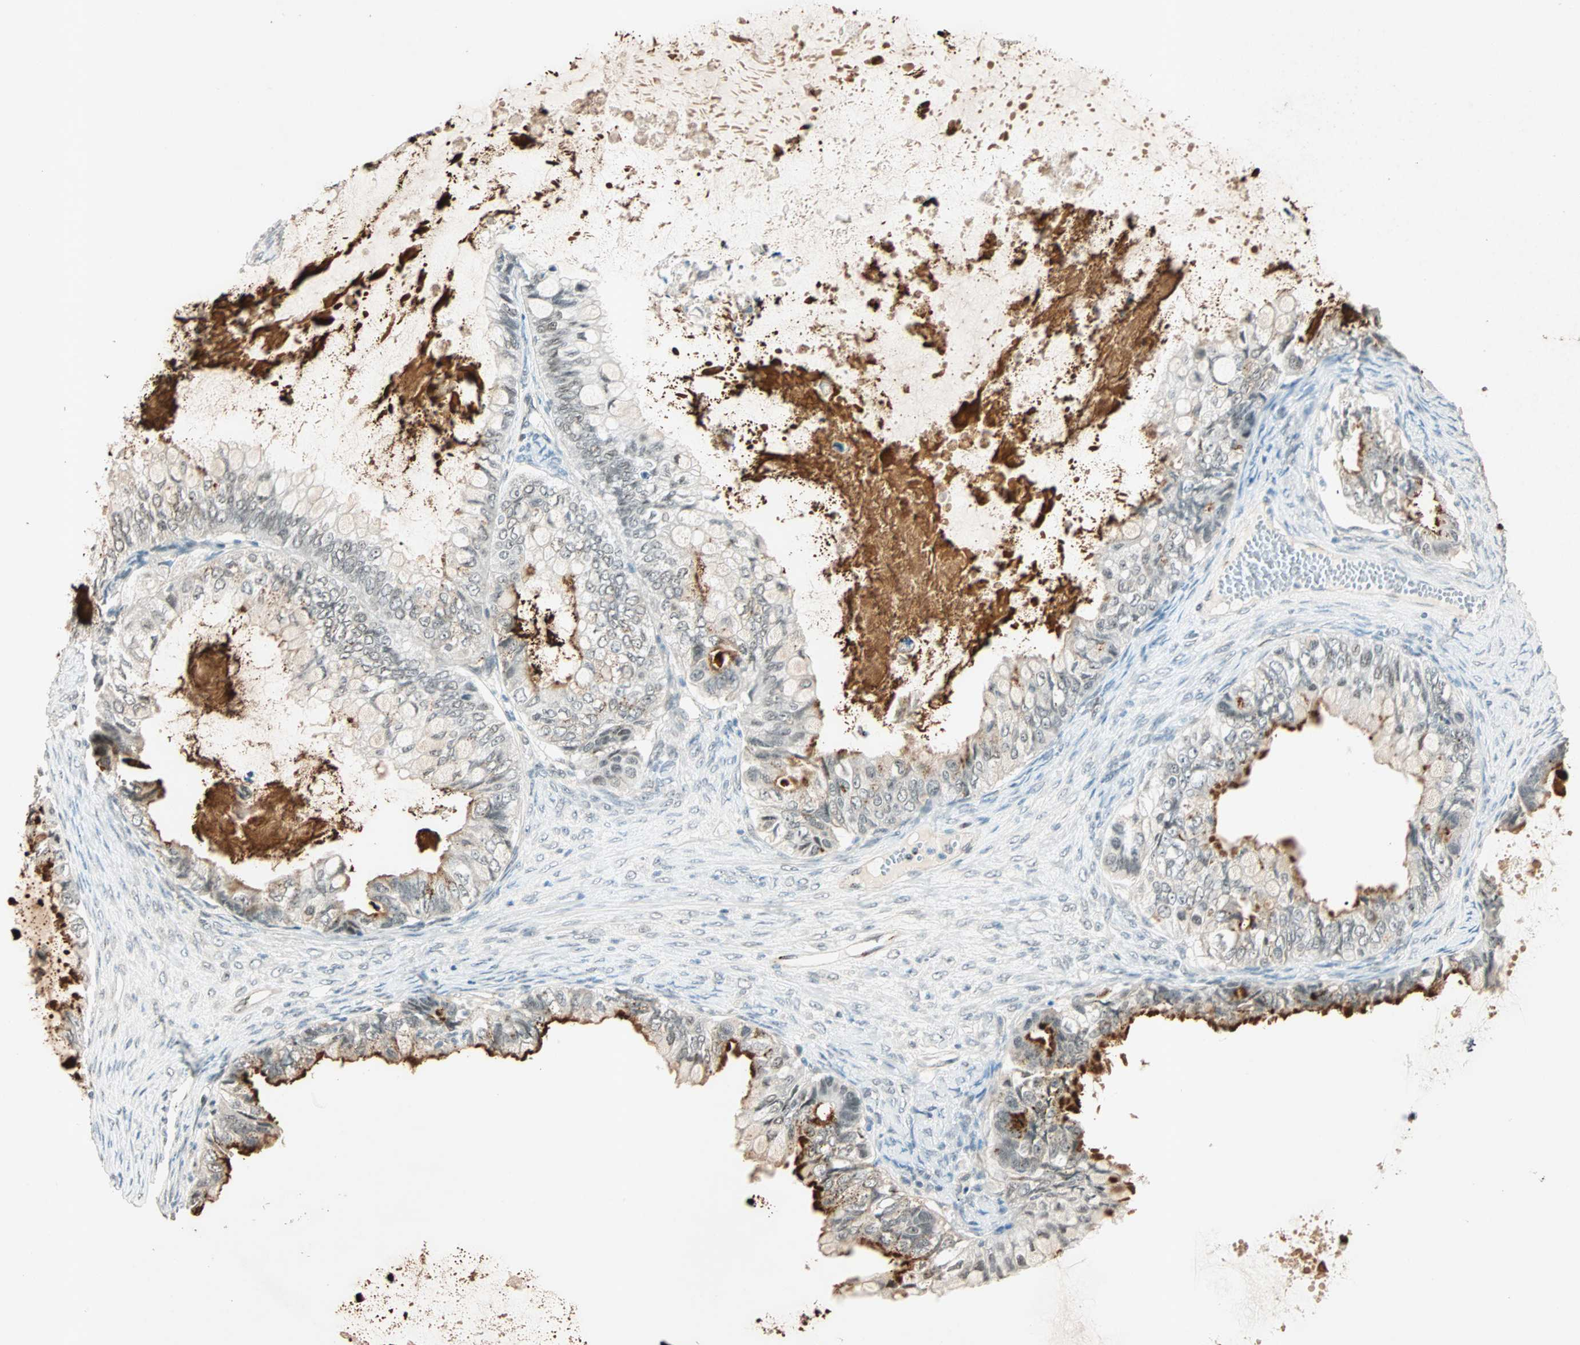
{"staining": {"intensity": "weak", "quantity": "<25%", "location": "cytoplasmic/membranous"}, "tissue": "ovarian cancer", "cell_type": "Tumor cells", "image_type": "cancer", "snomed": [{"axis": "morphology", "description": "Cystadenocarcinoma, mucinous, NOS"}, {"axis": "topography", "description": "Ovary"}], "caption": "High magnification brightfield microscopy of ovarian mucinous cystadenocarcinoma stained with DAB (brown) and counterstained with hematoxylin (blue): tumor cells show no significant expression.", "gene": "PRDM2", "patient": {"sex": "female", "age": 80}}